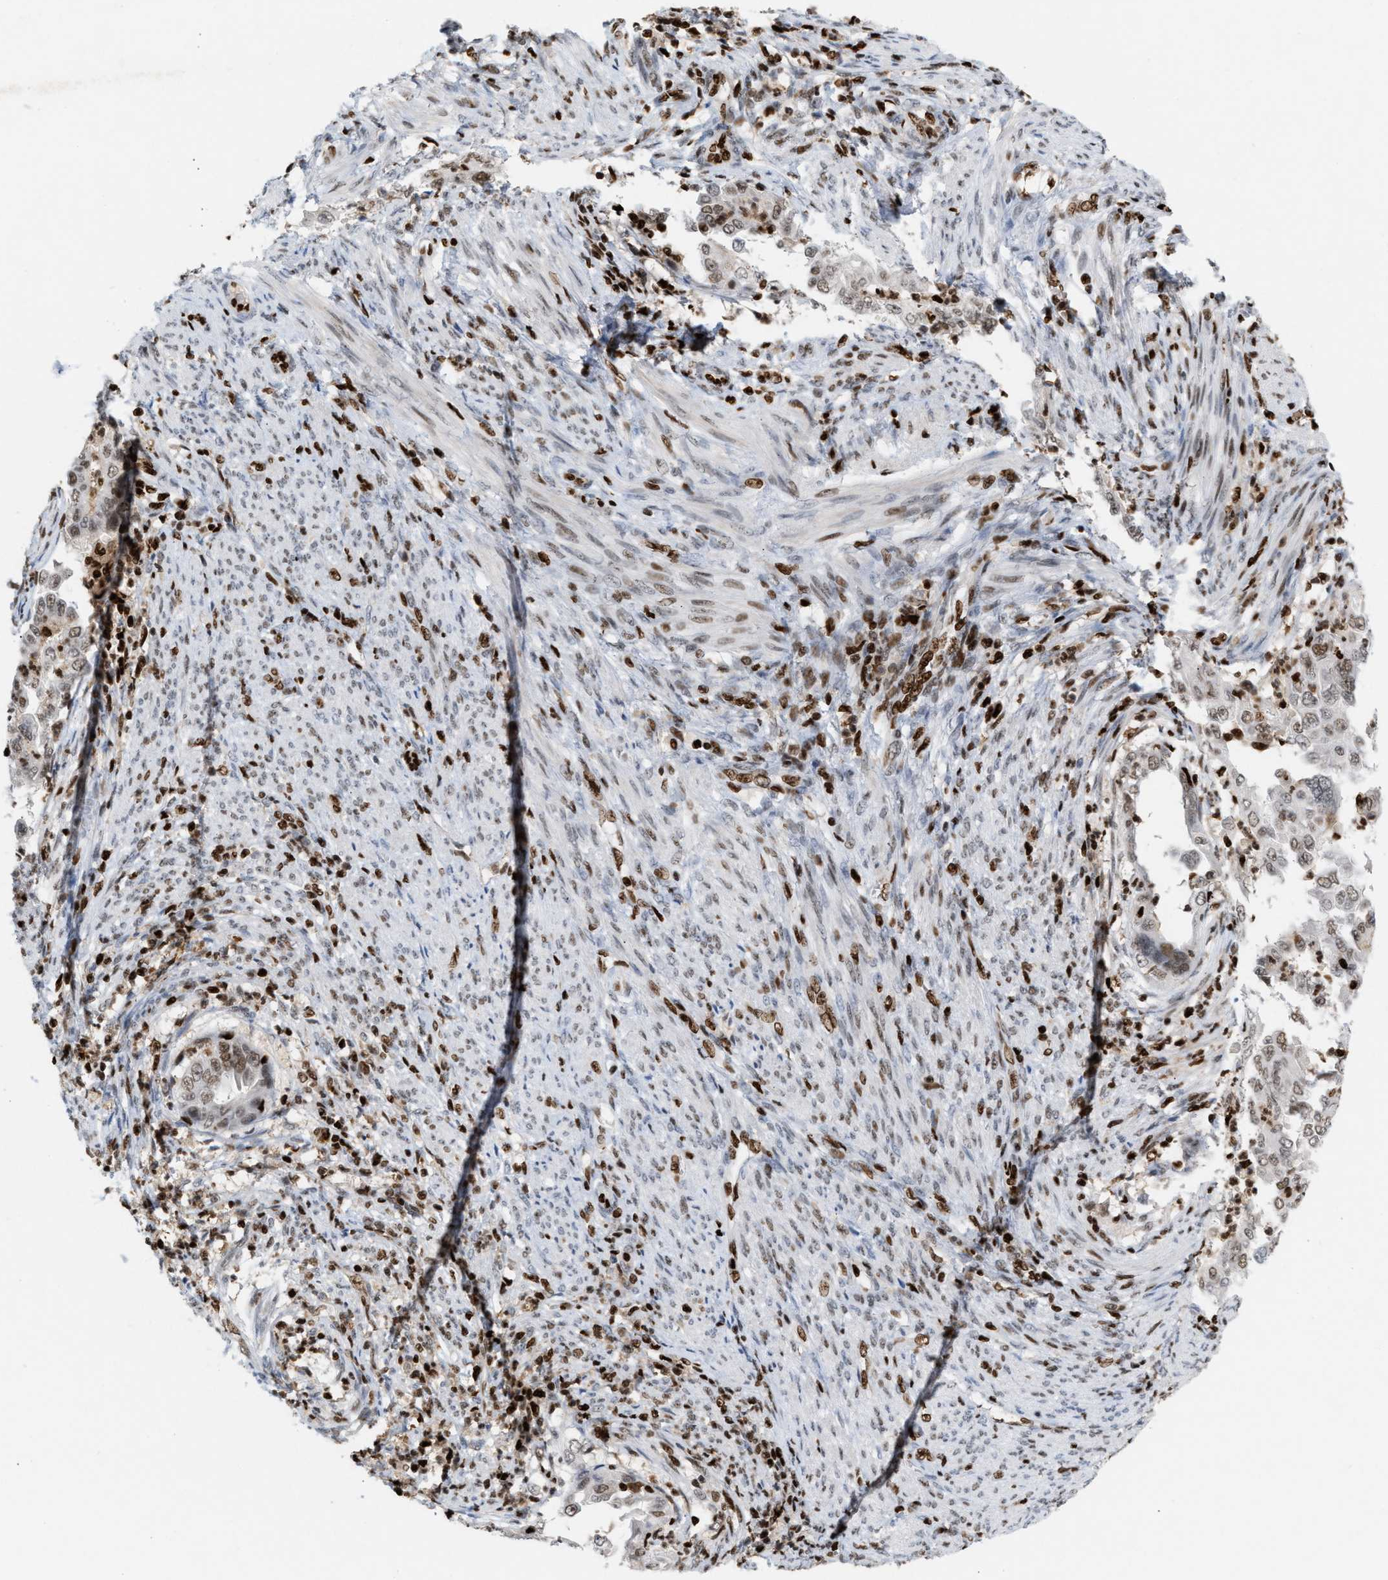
{"staining": {"intensity": "weak", "quantity": ">75%", "location": "nuclear"}, "tissue": "endometrial cancer", "cell_type": "Tumor cells", "image_type": "cancer", "snomed": [{"axis": "morphology", "description": "Adenocarcinoma, NOS"}, {"axis": "topography", "description": "Endometrium"}], "caption": "Endometrial cancer (adenocarcinoma) tissue shows weak nuclear positivity in about >75% of tumor cells, visualized by immunohistochemistry.", "gene": "RNASEK-C17orf49", "patient": {"sex": "female", "age": 85}}